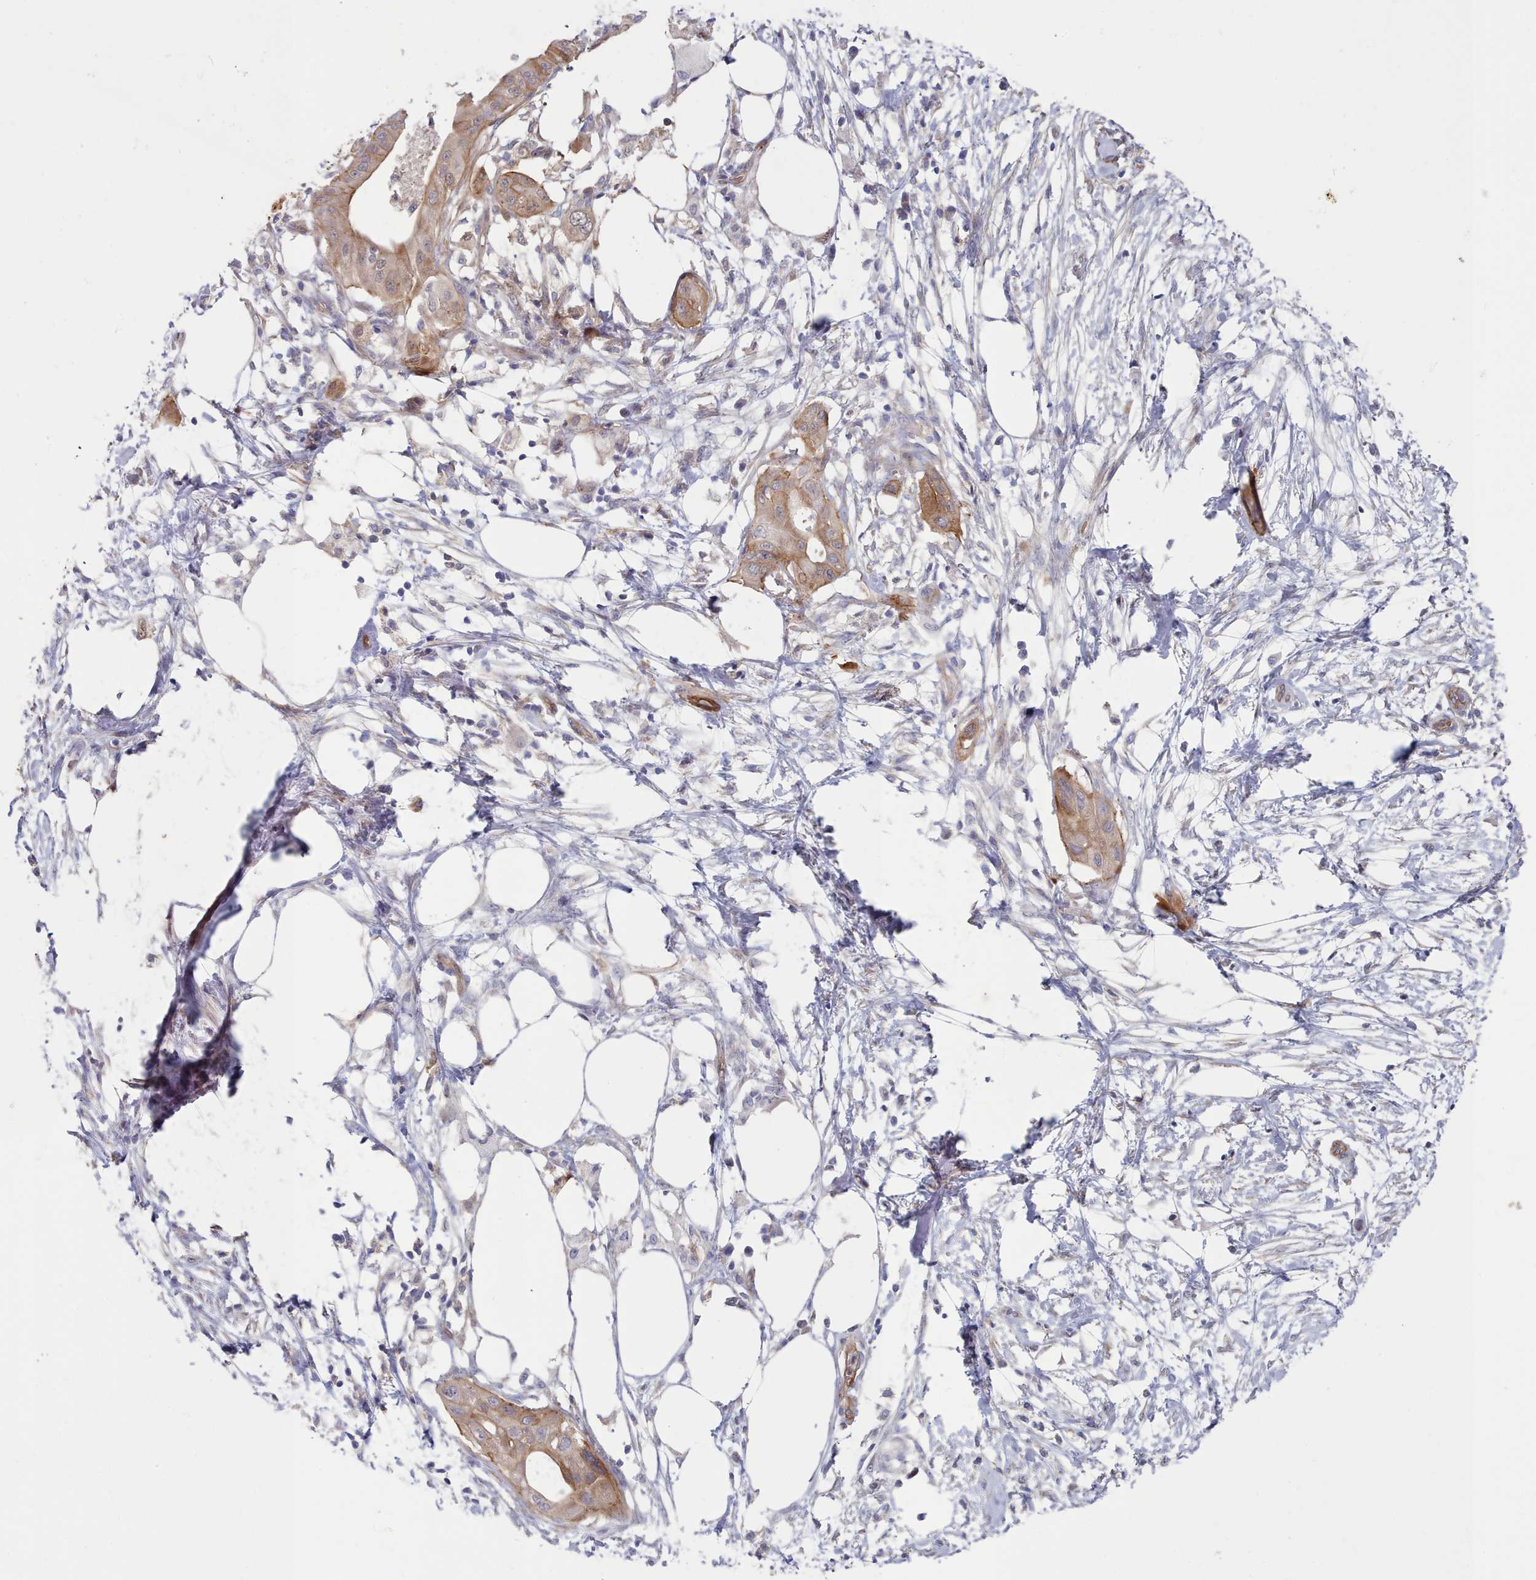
{"staining": {"intensity": "moderate", "quantity": ">75%", "location": "cytoplasmic/membranous"}, "tissue": "pancreatic cancer", "cell_type": "Tumor cells", "image_type": "cancer", "snomed": [{"axis": "morphology", "description": "Adenocarcinoma, NOS"}, {"axis": "topography", "description": "Pancreas"}], "caption": "Brown immunohistochemical staining in adenocarcinoma (pancreatic) demonstrates moderate cytoplasmic/membranous staining in approximately >75% of tumor cells.", "gene": "G6PC1", "patient": {"sex": "male", "age": 68}}